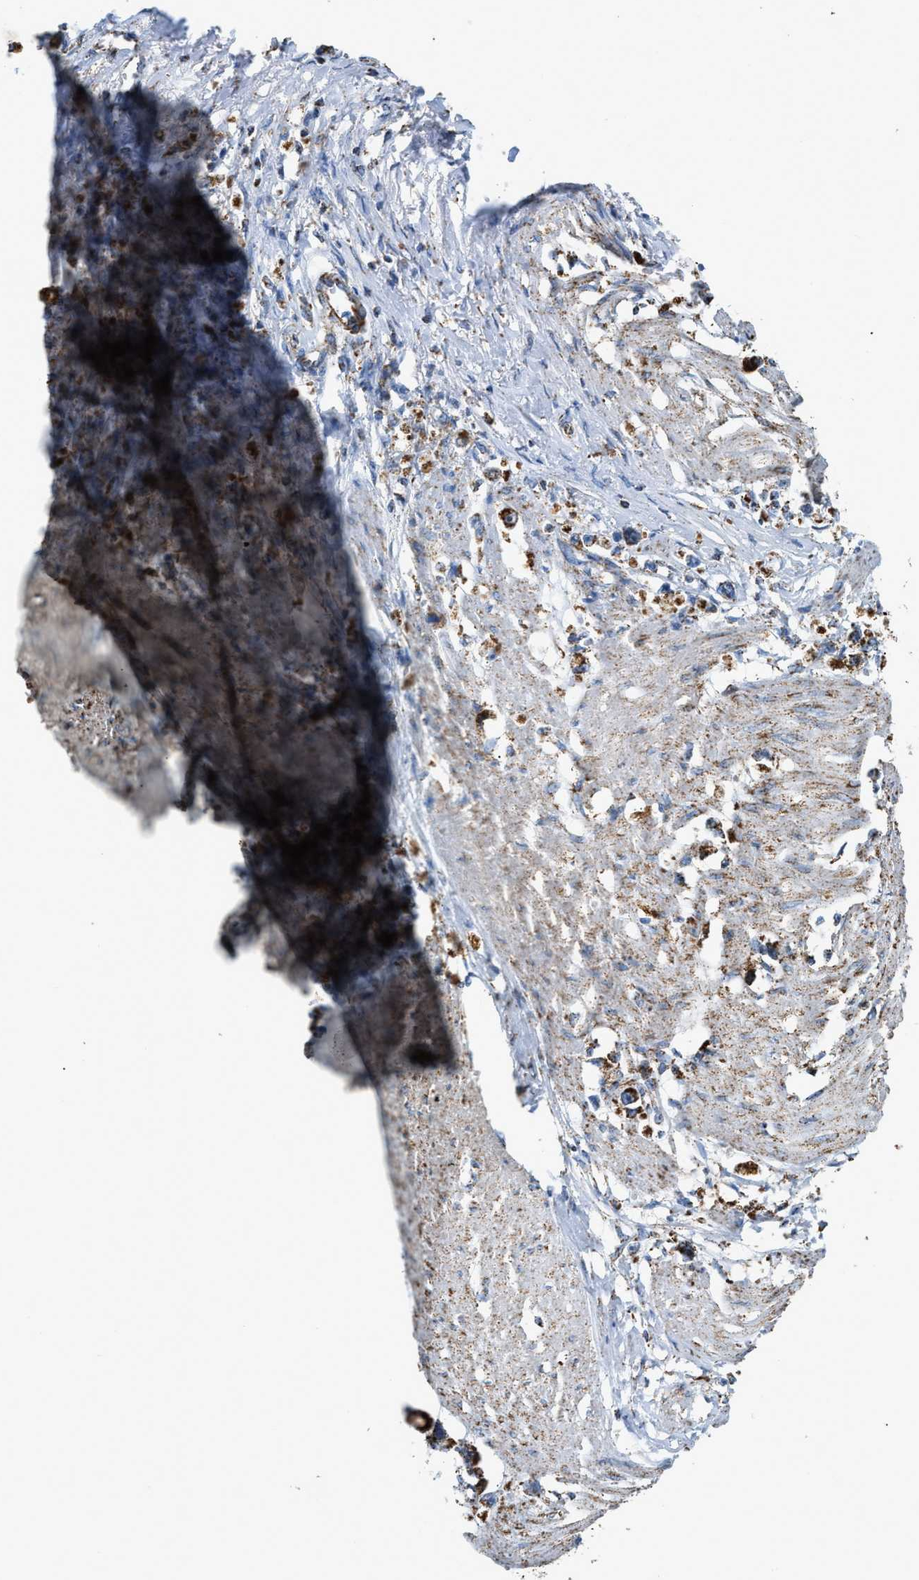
{"staining": {"intensity": "strong", "quantity": ">75%", "location": "cytoplasmic/membranous"}, "tissue": "stomach cancer", "cell_type": "Tumor cells", "image_type": "cancer", "snomed": [{"axis": "morphology", "description": "Adenocarcinoma, NOS"}, {"axis": "topography", "description": "Stomach"}], "caption": "Stomach cancer stained with immunohistochemistry demonstrates strong cytoplasmic/membranous expression in about >75% of tumor cells.", "gene": "ETFB", "patient": {"sex": "female", "age": 59}}